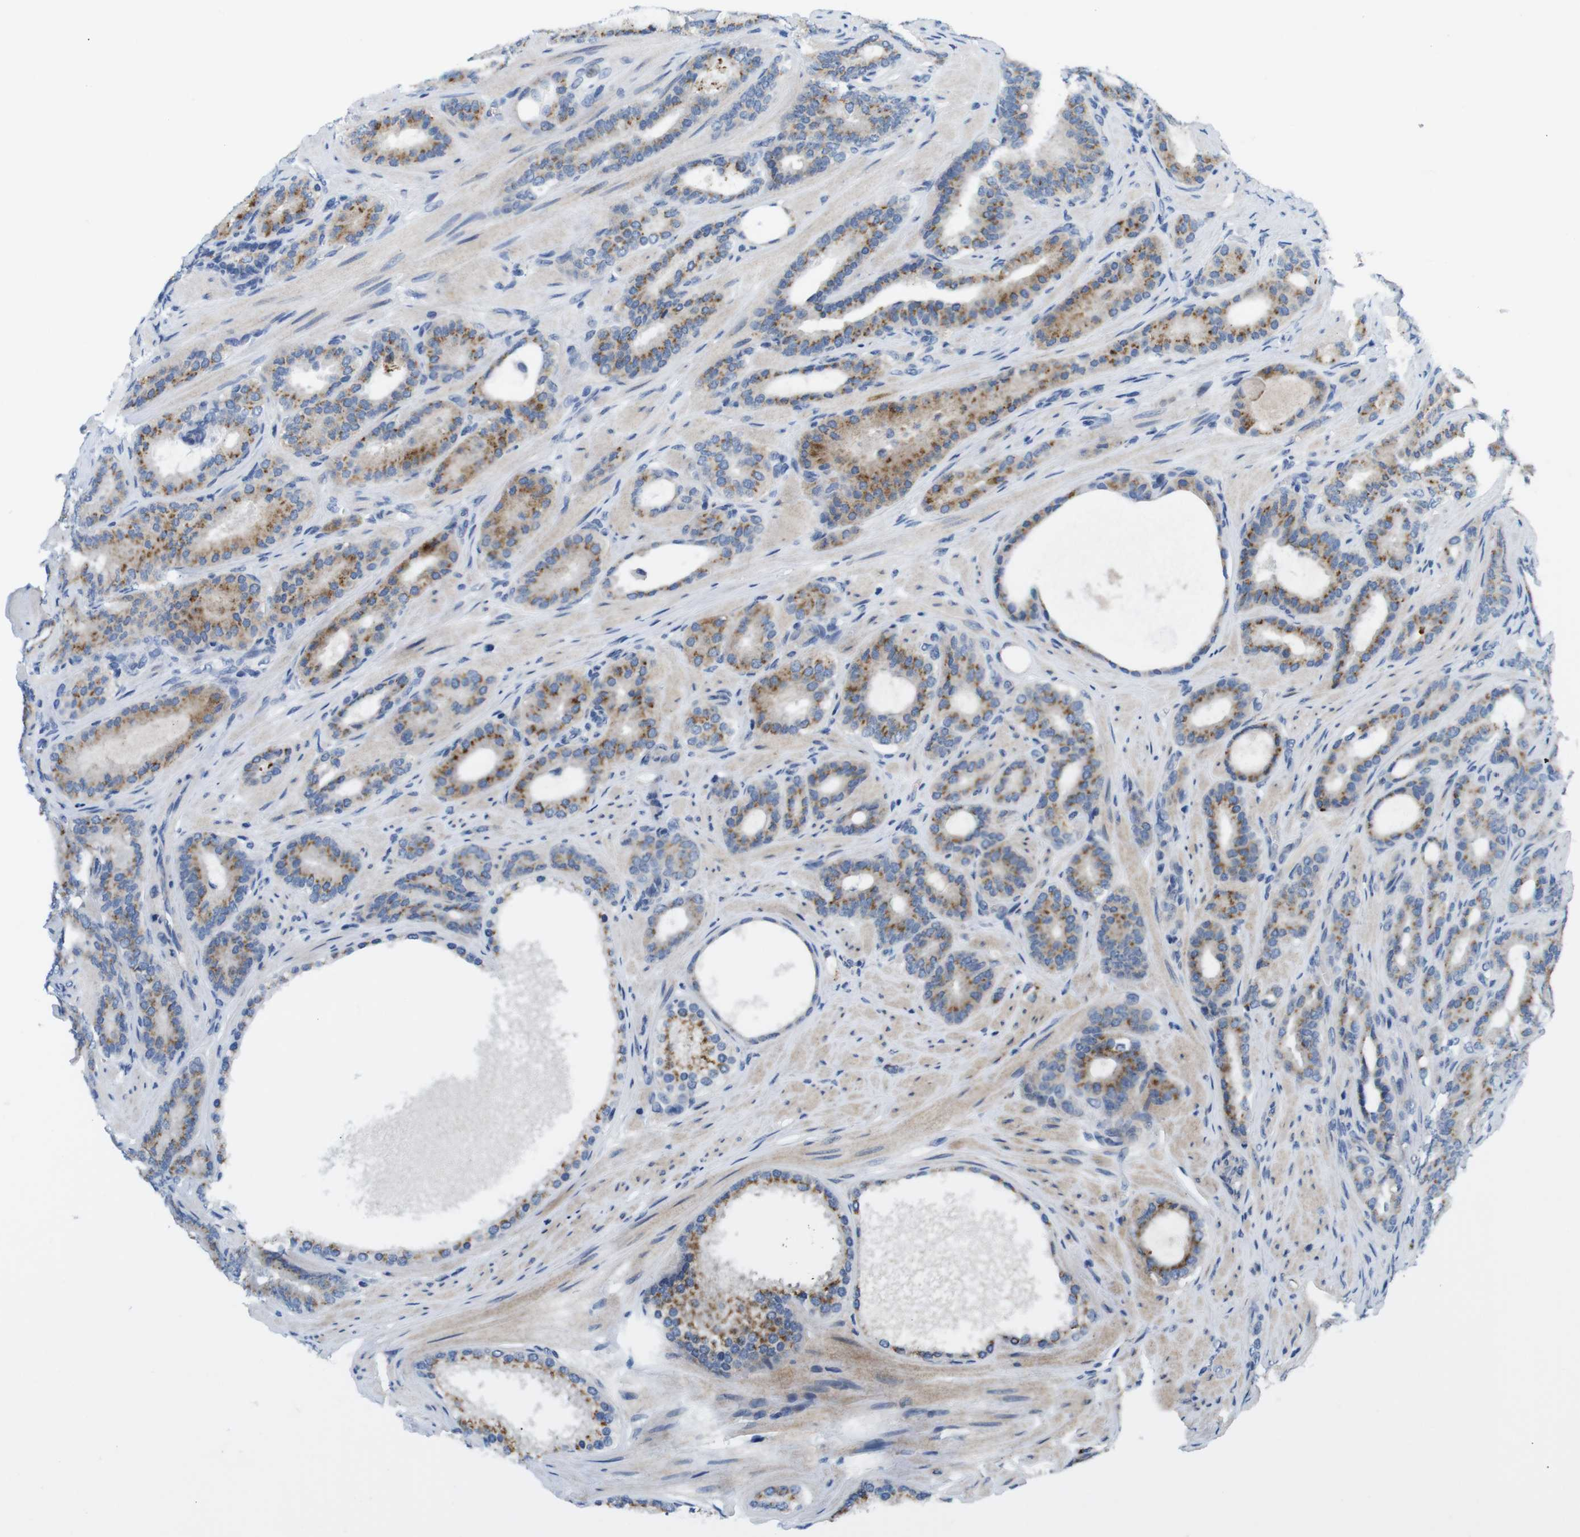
{"staining": {"intensity": "moderate", "quantity": ">75%", "location": "cytoplasmic/membranous"}, "tissue": "prostate cancer", "cell_type": "Tumor cells", "image_type": "cancer", "snomed": [{"axis": "morphology", "description": "Adenocarcinoma, Low grade"}, {"axis": "topography", "description": "Prostate"}], "caption": "IHC of adenocarcinoma (low-grade) (prostate) reveals medium levels of moderate cytoplasmic/membranous staining in approximately >75% of tumor cells.", "gene": "GOLGA2", "patient": {"sex": "male", "age": 63}}